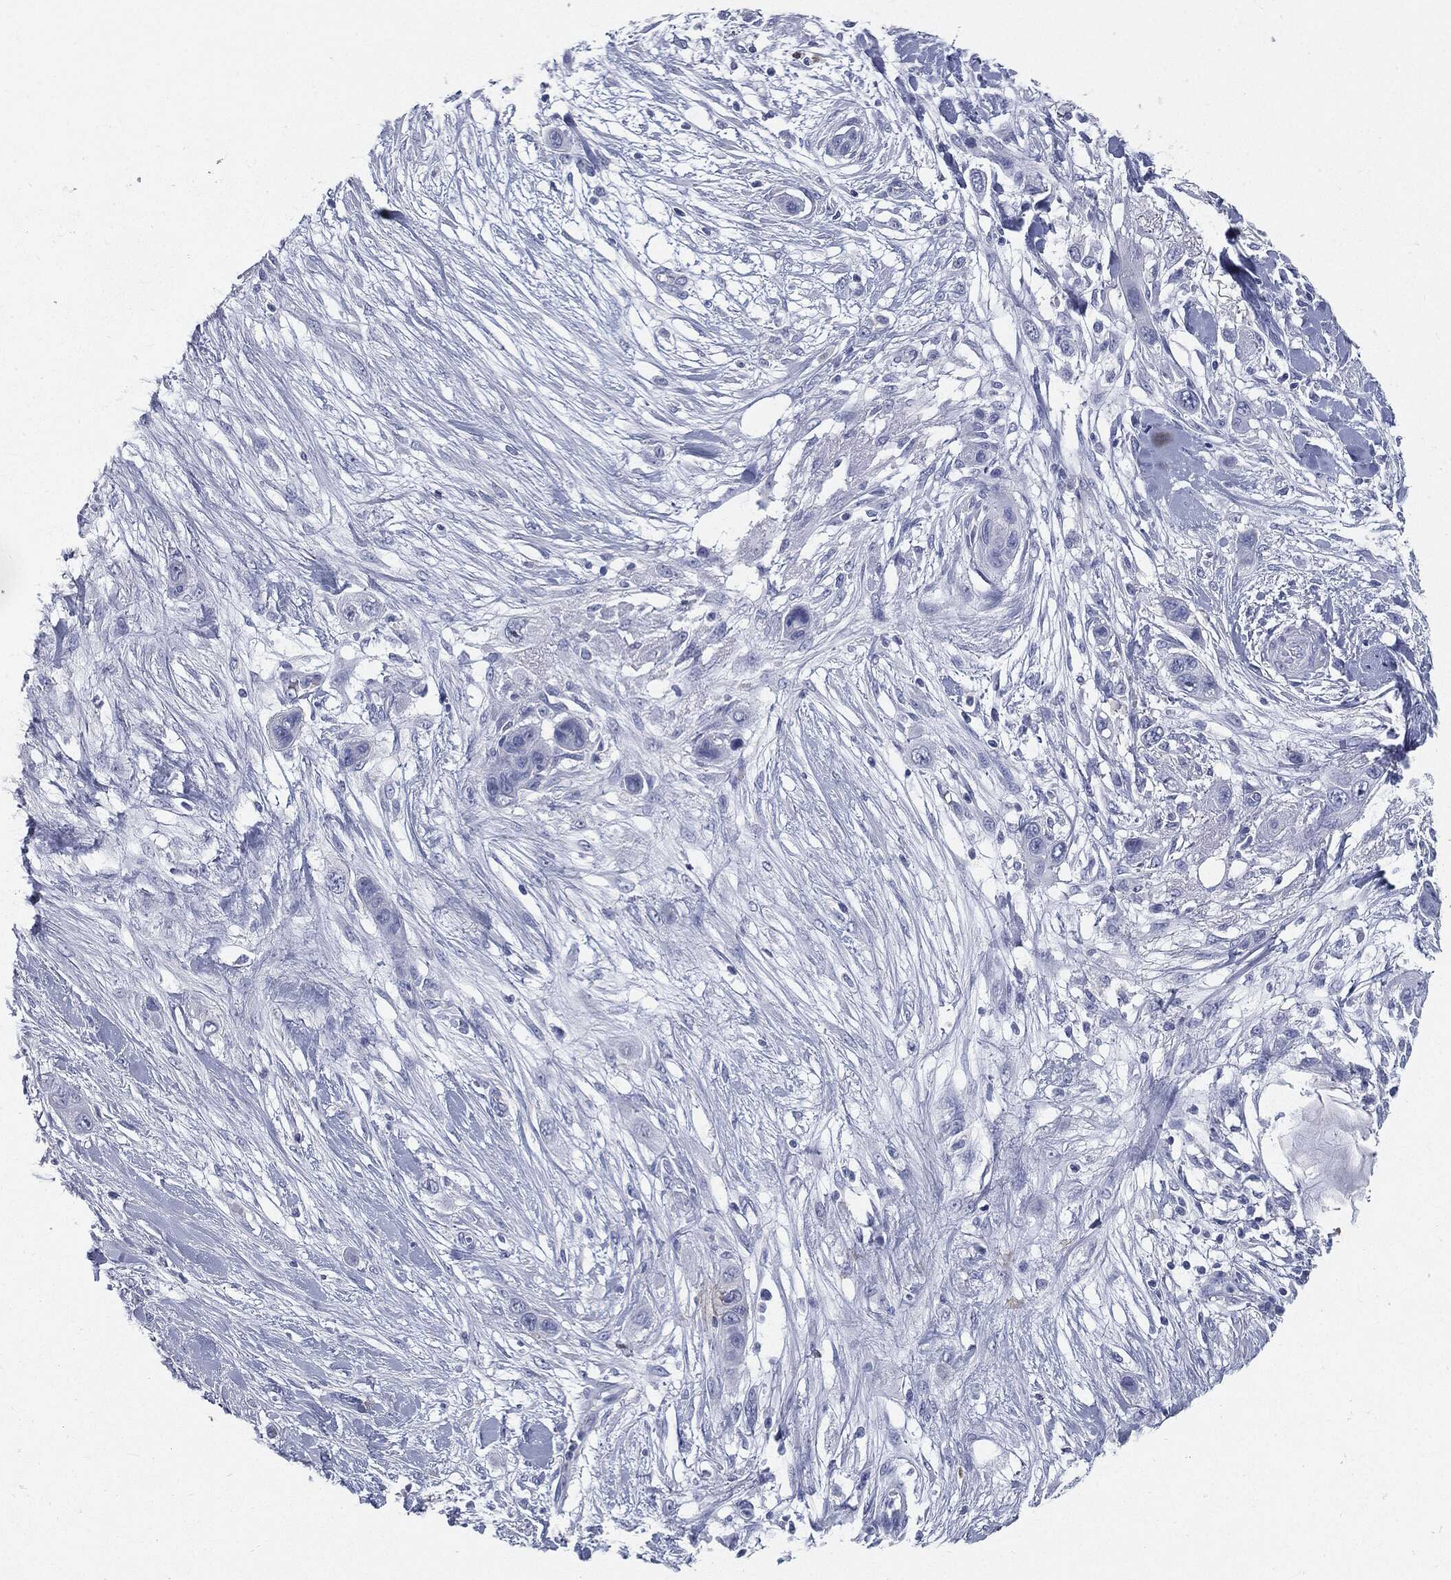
{"staining": {"intensity": "negative", "quantity": "none", "location": "none"}, "tissue": "skin cancer", "cell_type": "Tumor cells", "image_type": "cancer", "snomed": [{"axis": "morphology", "description": "Squamous cell carcinoma, NOS"}, {"axis": "topography", "description": "Skin"}], "caption": "Squamous cell carcinoma (skin) was stained to show a protein in brown. There is no significant expression in tumor cells. (DAB immunohistochemistry (IHC) with hematoxylin counter stain).", "gene": "CUZD1", "patient": {"sex": "male", "age": 79}}